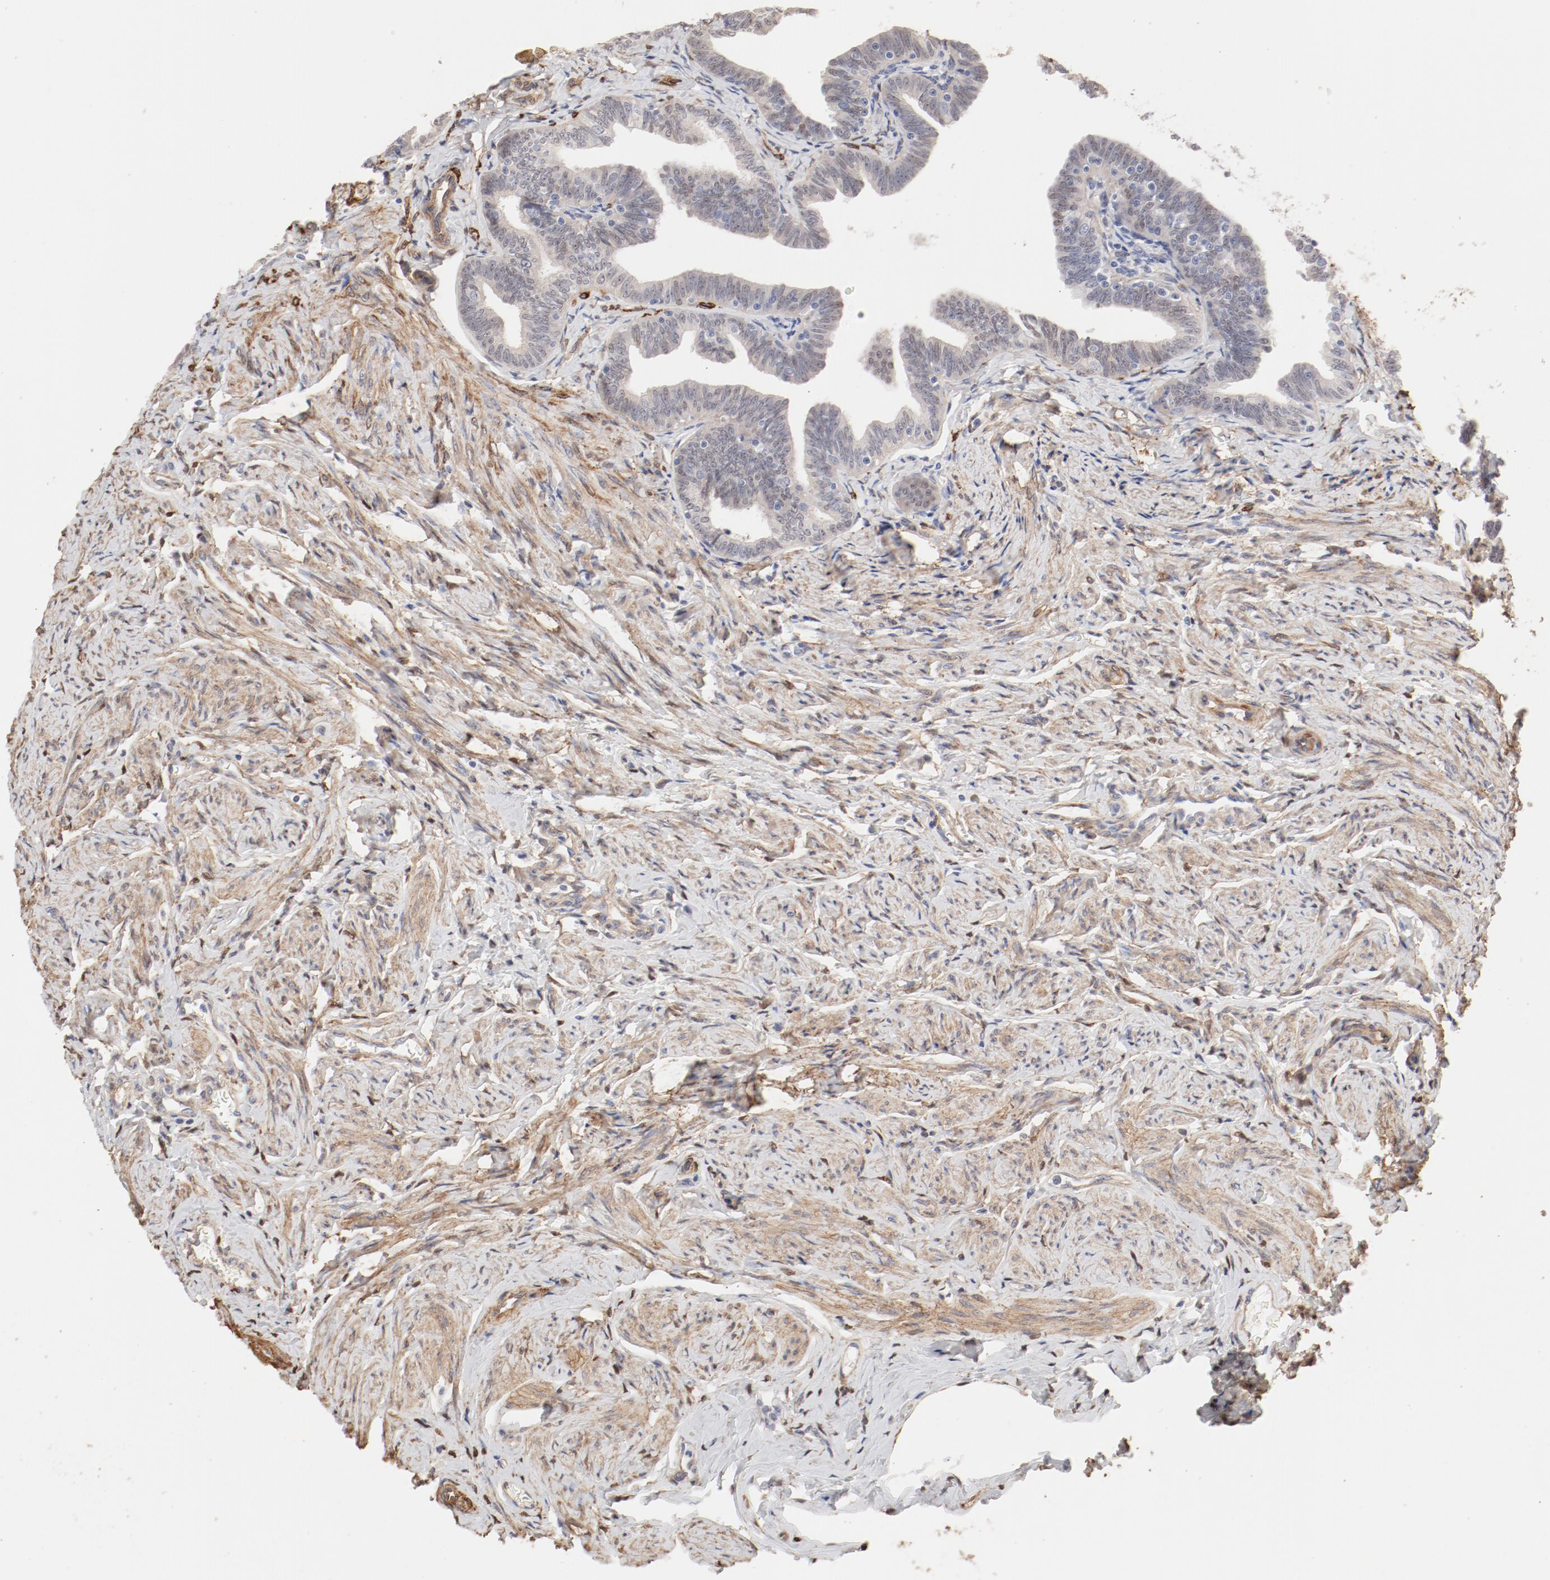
{"staining": {"intensity": "negative", "quantity": "none", "location": "none"}, "tissue": "fallopian tube", "cell_type": "Glandular cells", "image_type": "normal", "snomed": [{"axis": "morphology", "description": "Normal tissue, NOS"}, {"axis": "topography", "description": "Fallopian tube"}, {"axis": "topography", "description": "Ovary"}], "caption": "DAB immunohistochemical staining of normal human fallopian tube displays no significant expression in glandular cells.", "gene": "MAGED4B", "patient": {"sex": "female", "age": 69}}